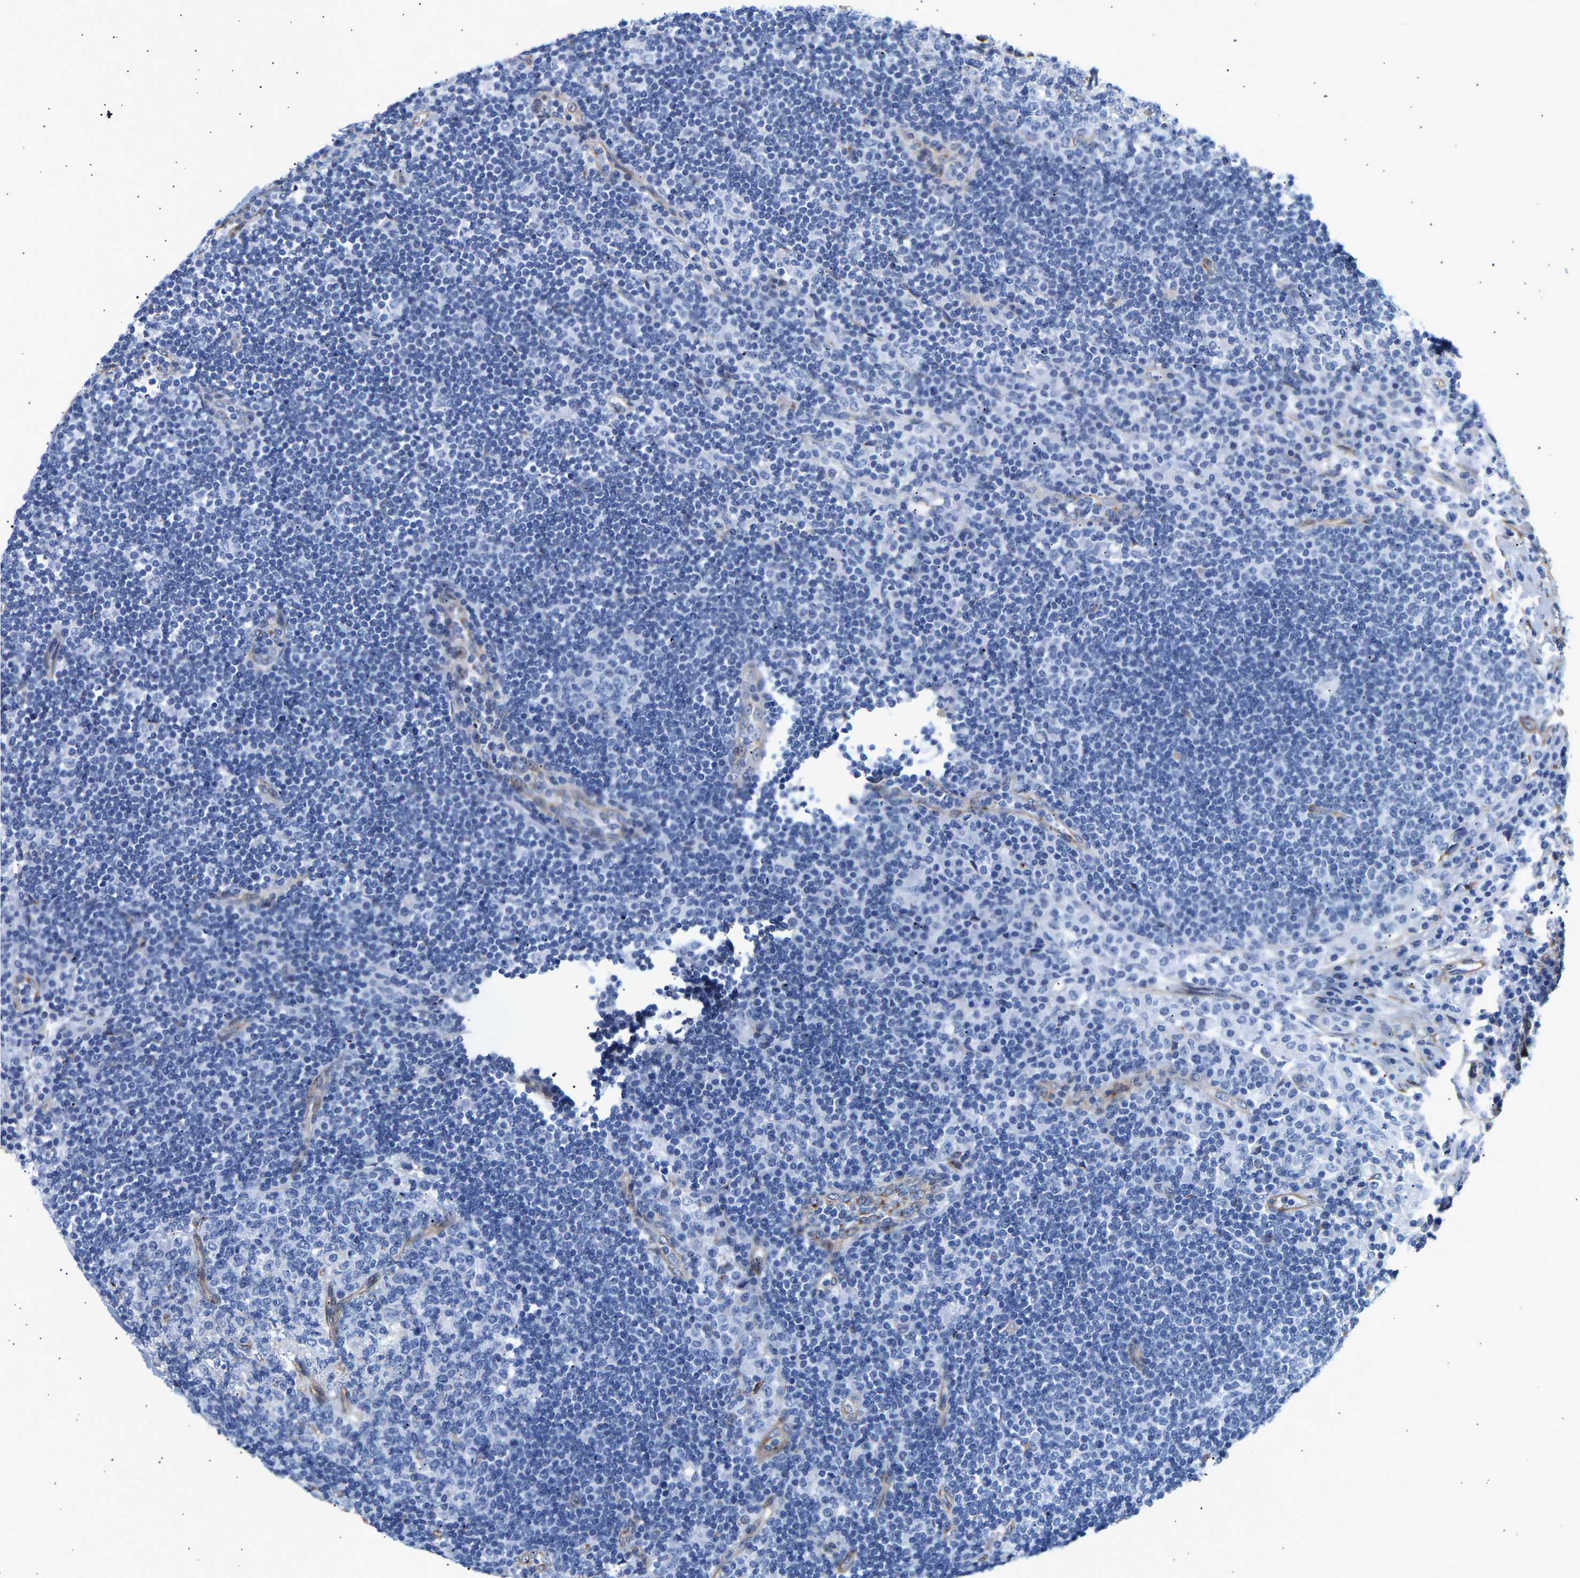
{"staining": {"intensity": "negative", "quantity": "none", "location": "none"}, "tissue": "lymph node", "cell_type": "Germinal center cells", "image_type": "normal", "snomed": [{"axis": "morphology", "description": "Normal tissue, NOS"}, {"axis": "topography", "description": "Lymph node"}], "caption": "Immunohistochemistry of unremarkable lymph node demonstrates no positivity in germinal center cells. (Stains: DAB (3,3'-diaminobenzidine) immunohistochemistry with hematoxylin counter stain, Microscopy: brightfield microscopy at high magnification).", "gene": "IGFBP7", "patient": {"sex": "female", "age": 53}}